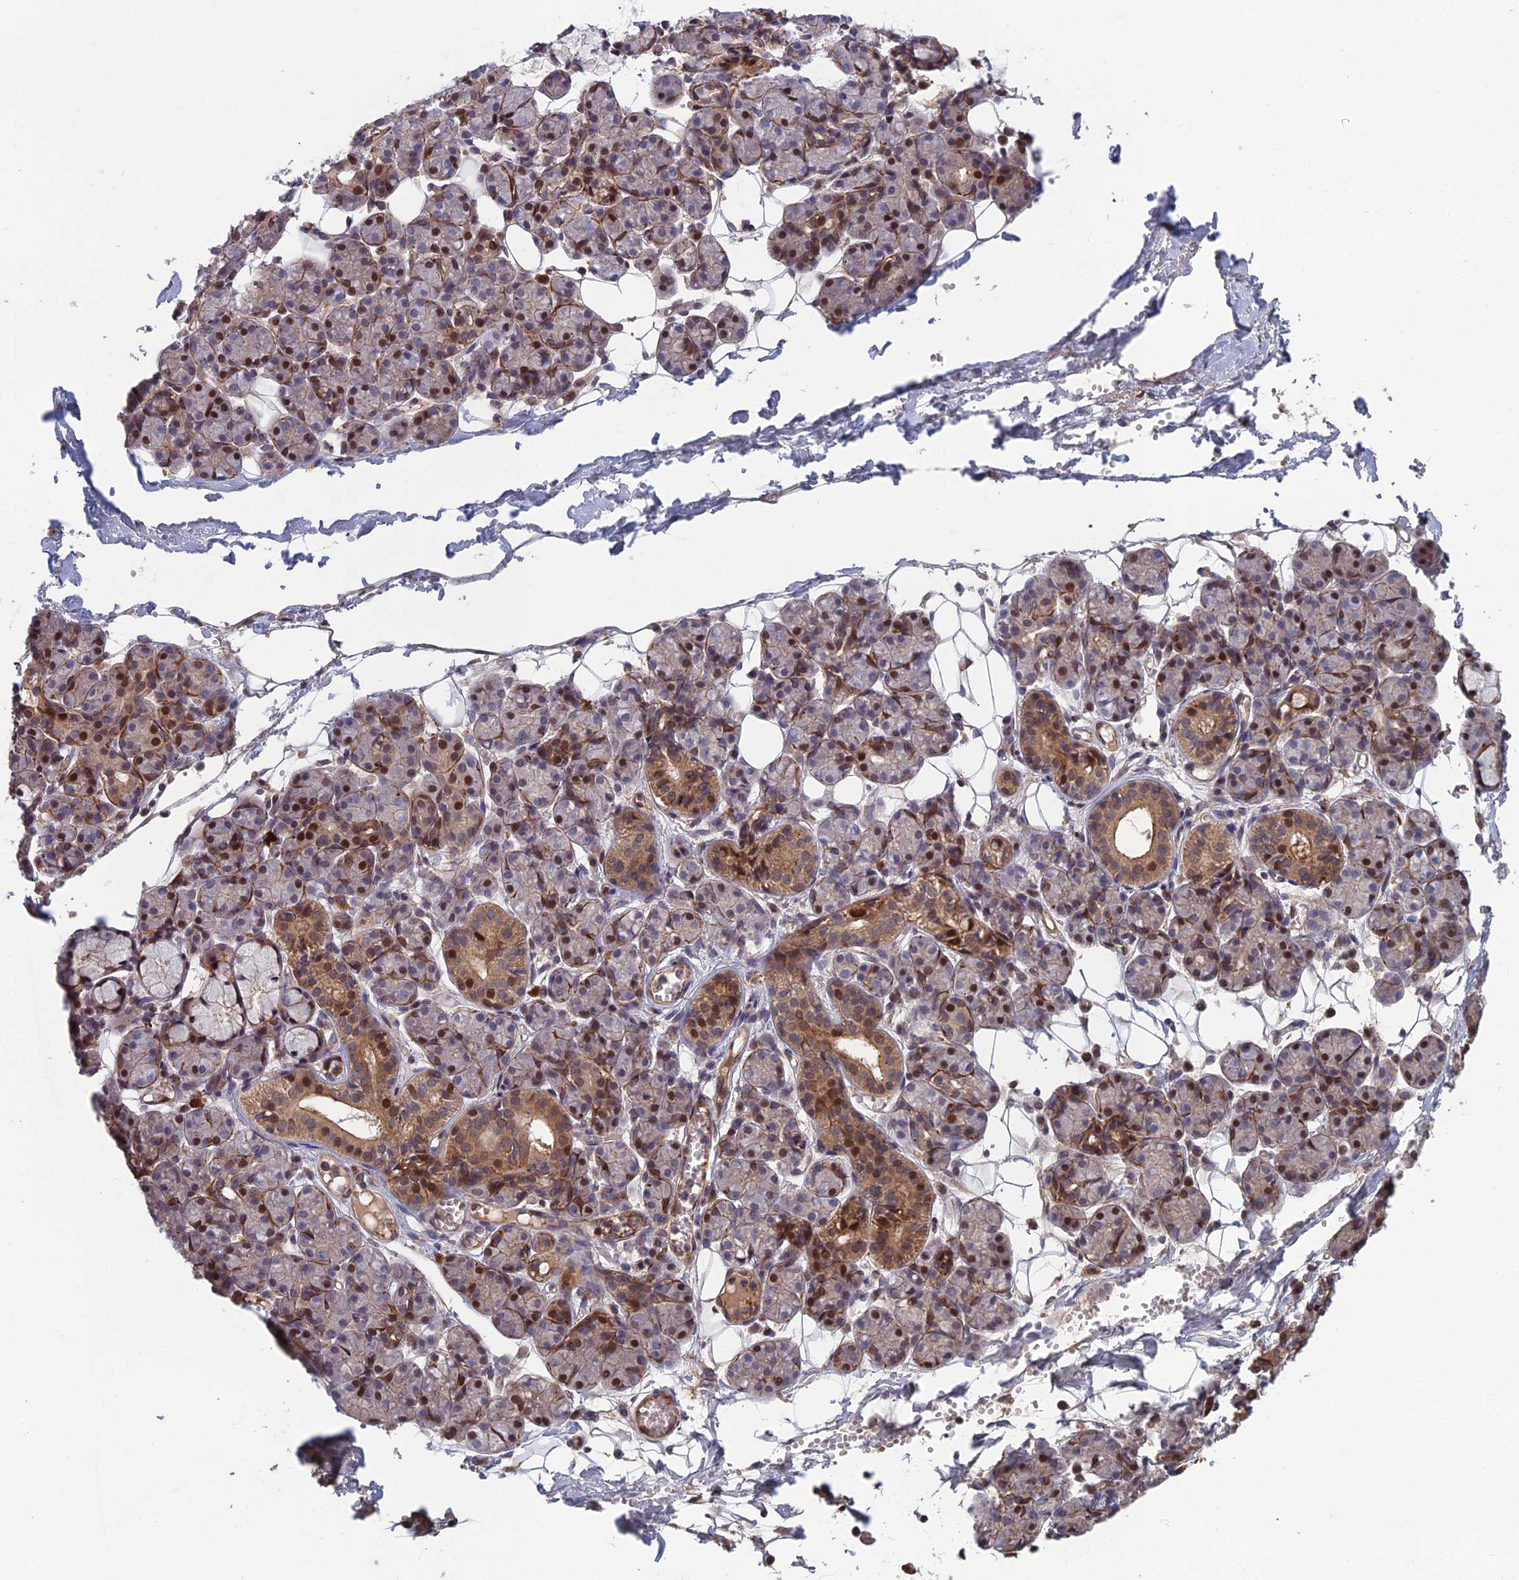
{"staining": {"intensity": "moderate", "quantity": "25%-75%", "location": "cytoplasmic/membranous,nuclear"}, "tissue": "salivary gland", "cell_type": "Glandular cells", "image_type": "normal", "snomed": [{"axis": "morphology", "description": "Normal tissue, NOS"}, {"axis": "topography", "description": "Salivary gland"}], "caption": "Immunohistochemistry (IHC) of benign human salivary gland exhibits medium levels of moderate cytoplasmic/membranous,nuclear expression in about 25%-75% of glandular cells. (Brightfield microscopy of DAB IHC at high magnification).", "gene": "CCDC183", "patient": {"sex": "male", "age": 63}}